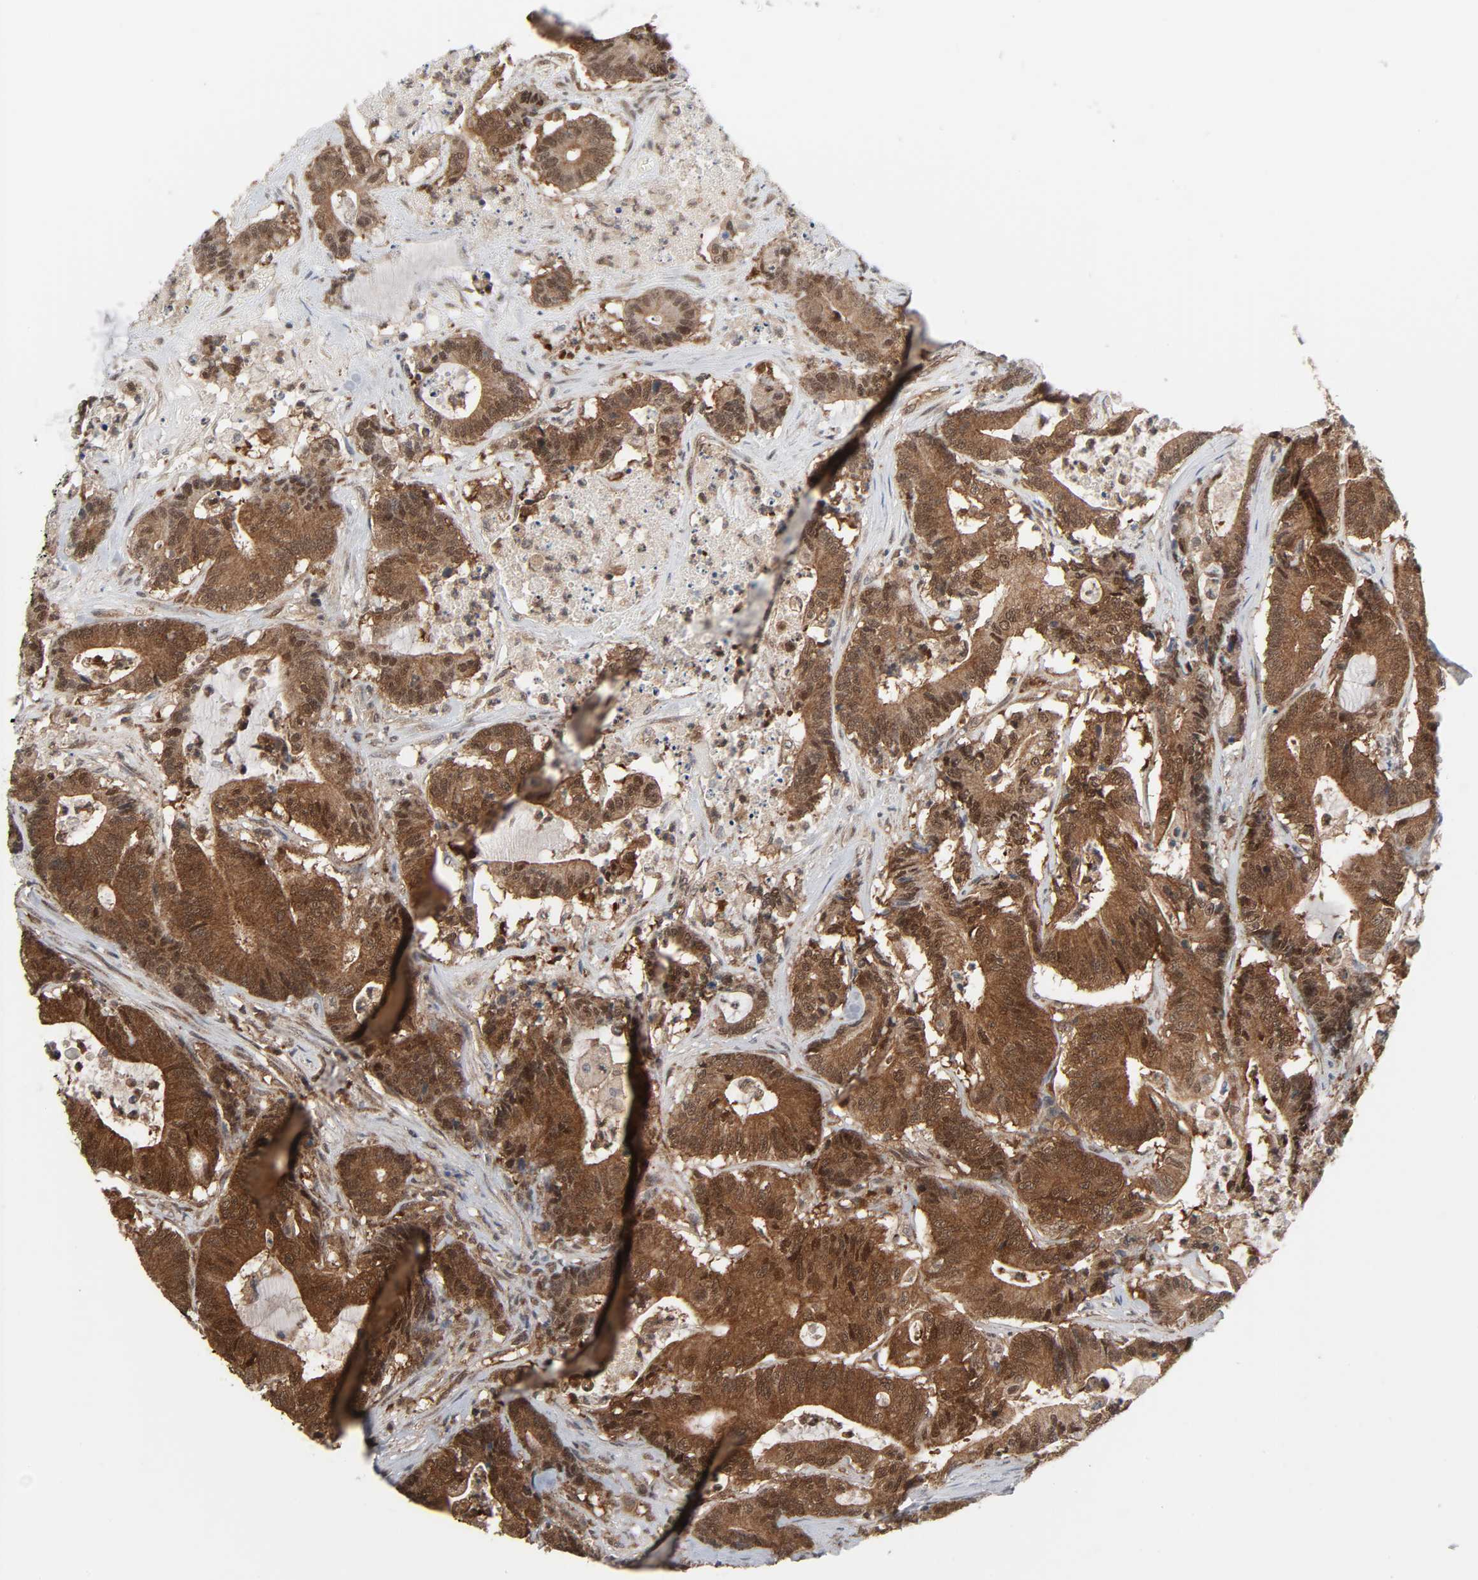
{"staining": {"intensity": "strong", "quantity": ">75%", "location": "cytoplasmic/membranous,nuclear"}, "tissue": "colorectal cancer", "cell_type": "Tumor cells", "image_type": "cancer", "snomed": [{"axis": "morphology", "description": "Adenocarcinoma, NOS"}, {"axis": "topography", "description": "Colon"}], "caption": "The micrograph displays immunohistochemical staining of colorectal adenocarcinoma. There is strong cytoplasmic/membranous and nuclear expression is present in about >75% of tumor cells.", "gene": "GSK3A", "patient": {"sex": "female", "age": 84}}